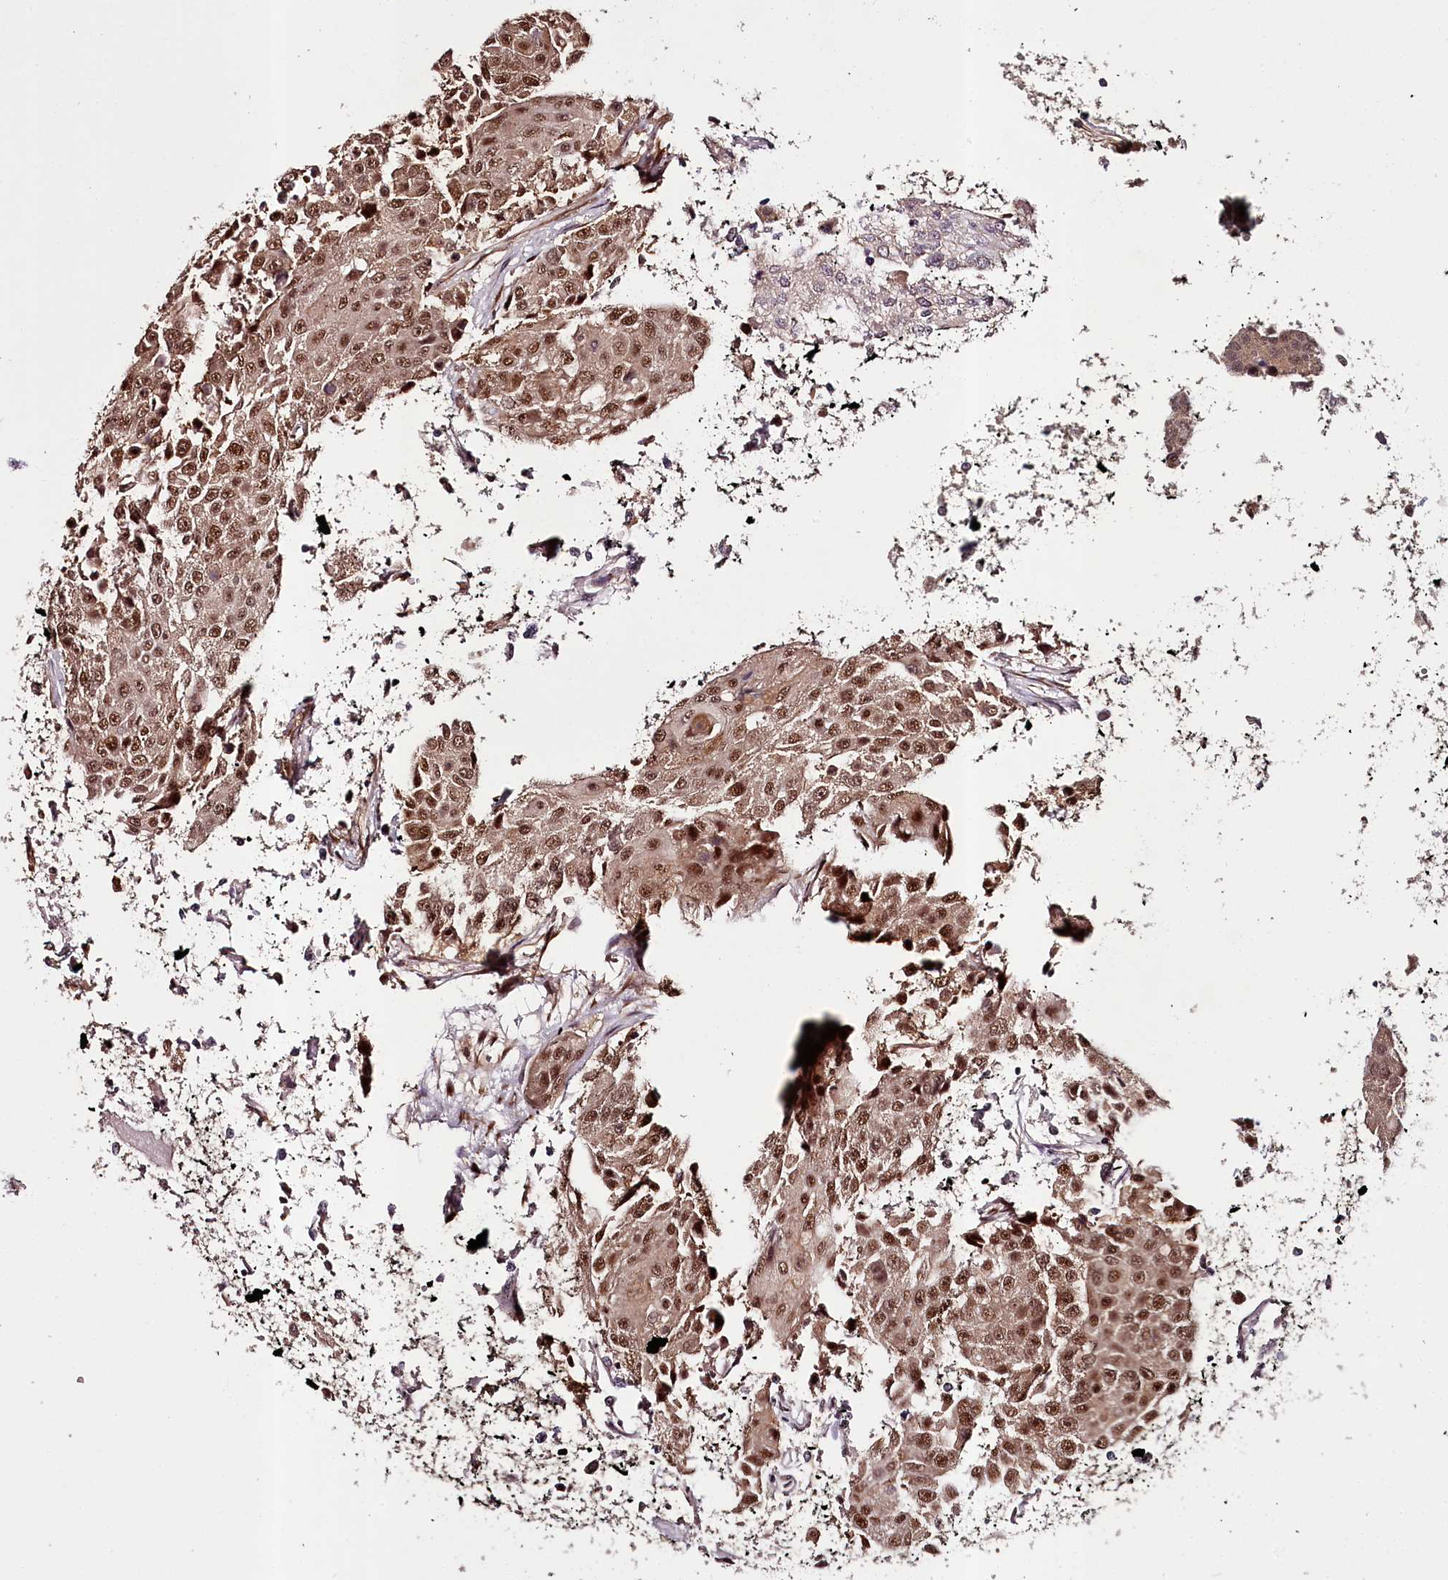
{"staining": {"intensity": "moderate", "quantity": ">75%", "location": "cytoplasmic/membranous,nuclear"}, "tissue": "renal cancer", "cell_type": "Tumor cells", "image_type": "cancer", "snomed": [{"axis": "morphology", "description": "Adenocarcinoma, NOS"}, {"axis": "topography", "description": "Kidney"}], "caption": "Immunohistochemical staining of human renal adenocarcinoma demonstrates moderate cytoplasmic/membranous and nuclear protein staining in about >75% of tumor cells. (IHC, brightfield microscopy, high magnification).", "gene": "MAML3", "patient": {"sex": "female", "age": 52}}